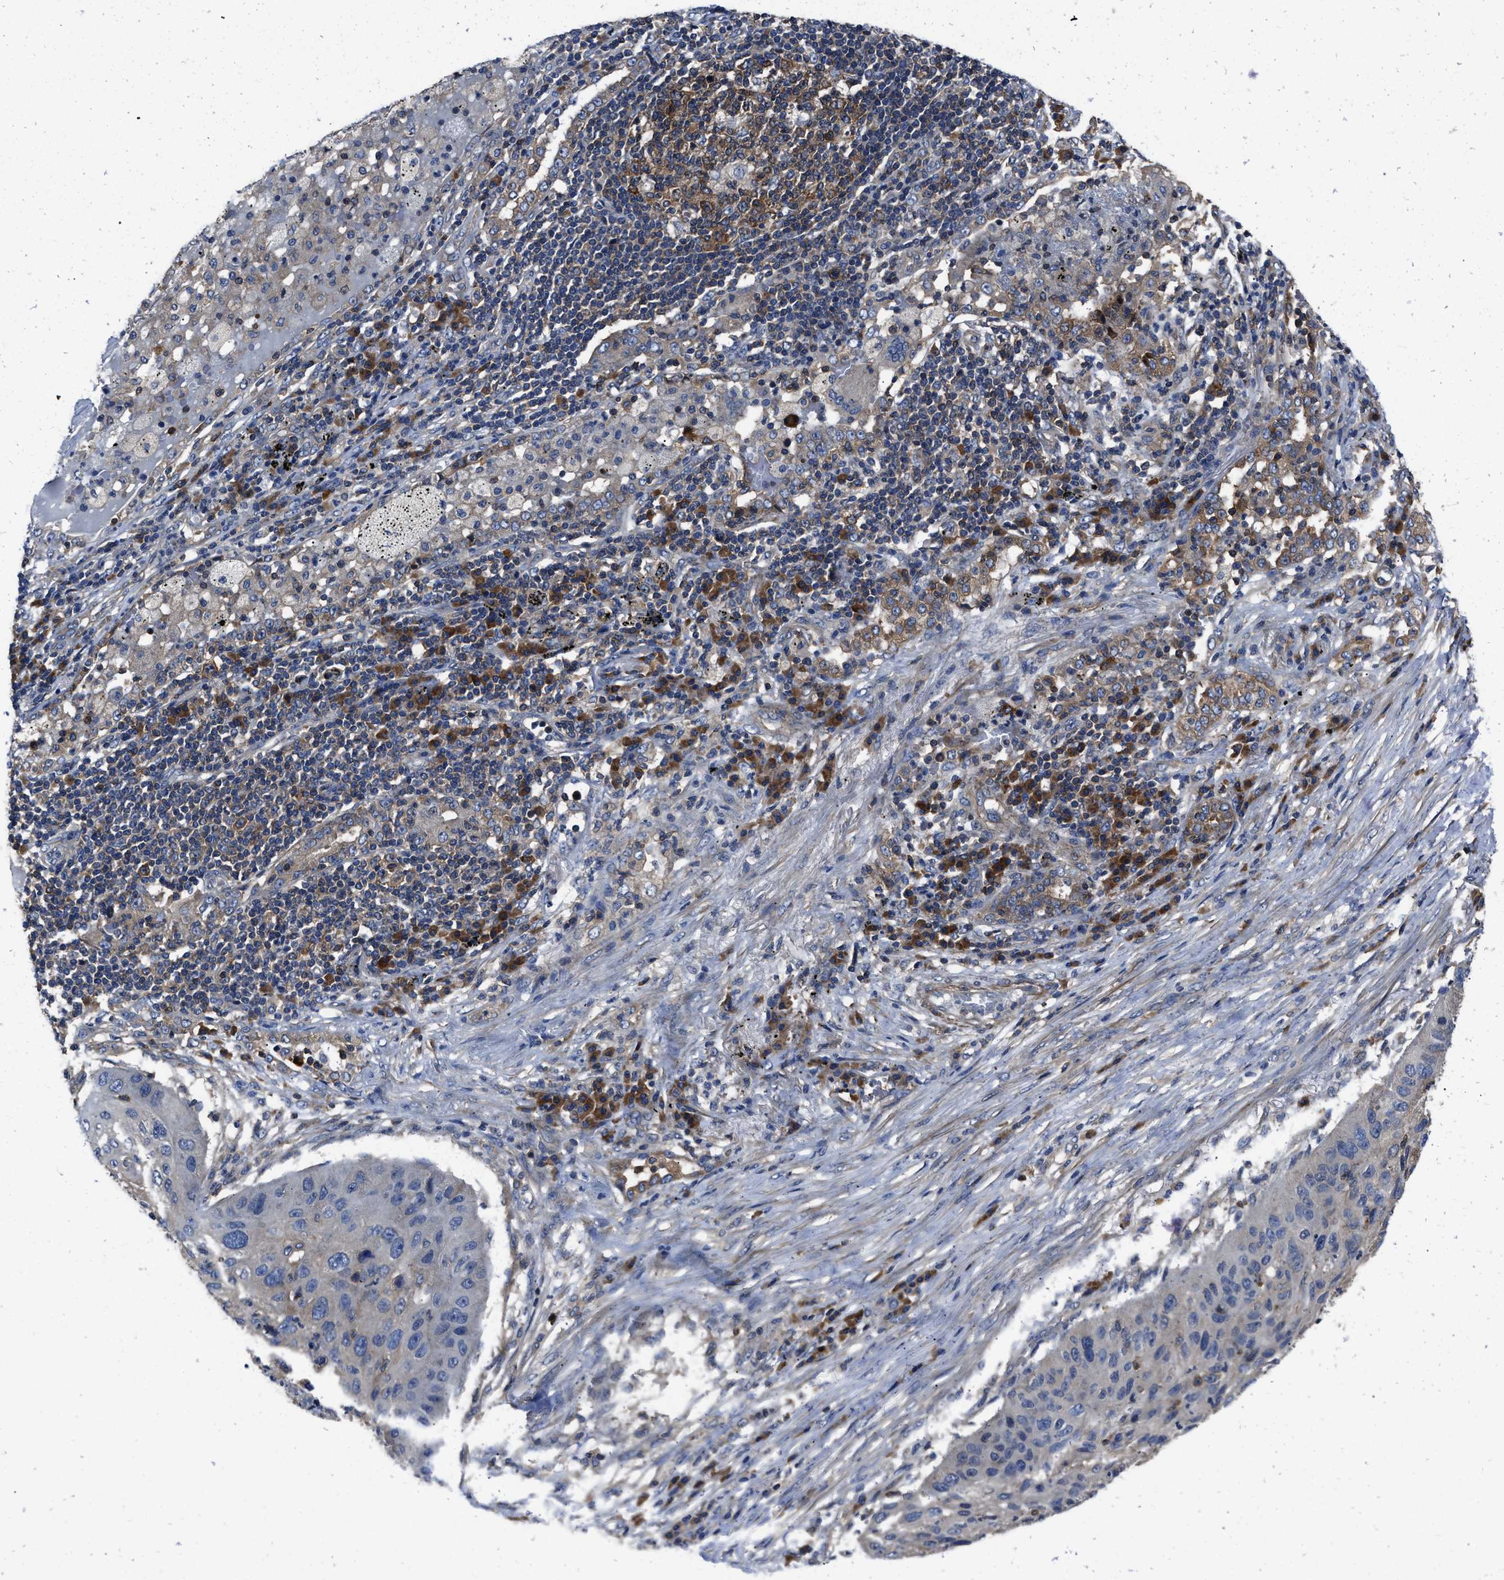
{"staining": {"intensity": "negative", "quantity": "none", "location": "none"}, "tissue": "lung cancer", "cell_type": "Tumor cells", "image_type": "cancer", "snomed": [{"axis": "morphology", "description": "Squamous cell carcinoma, NOS"}, {"axis": "topography", "description": "Lung"}], "caption": "This is an IHC micrograph of human lung cancer. There is no positivity in tumor cells.", "gene": "YARS1", "patient": {"sex": "female", "age": 63}}